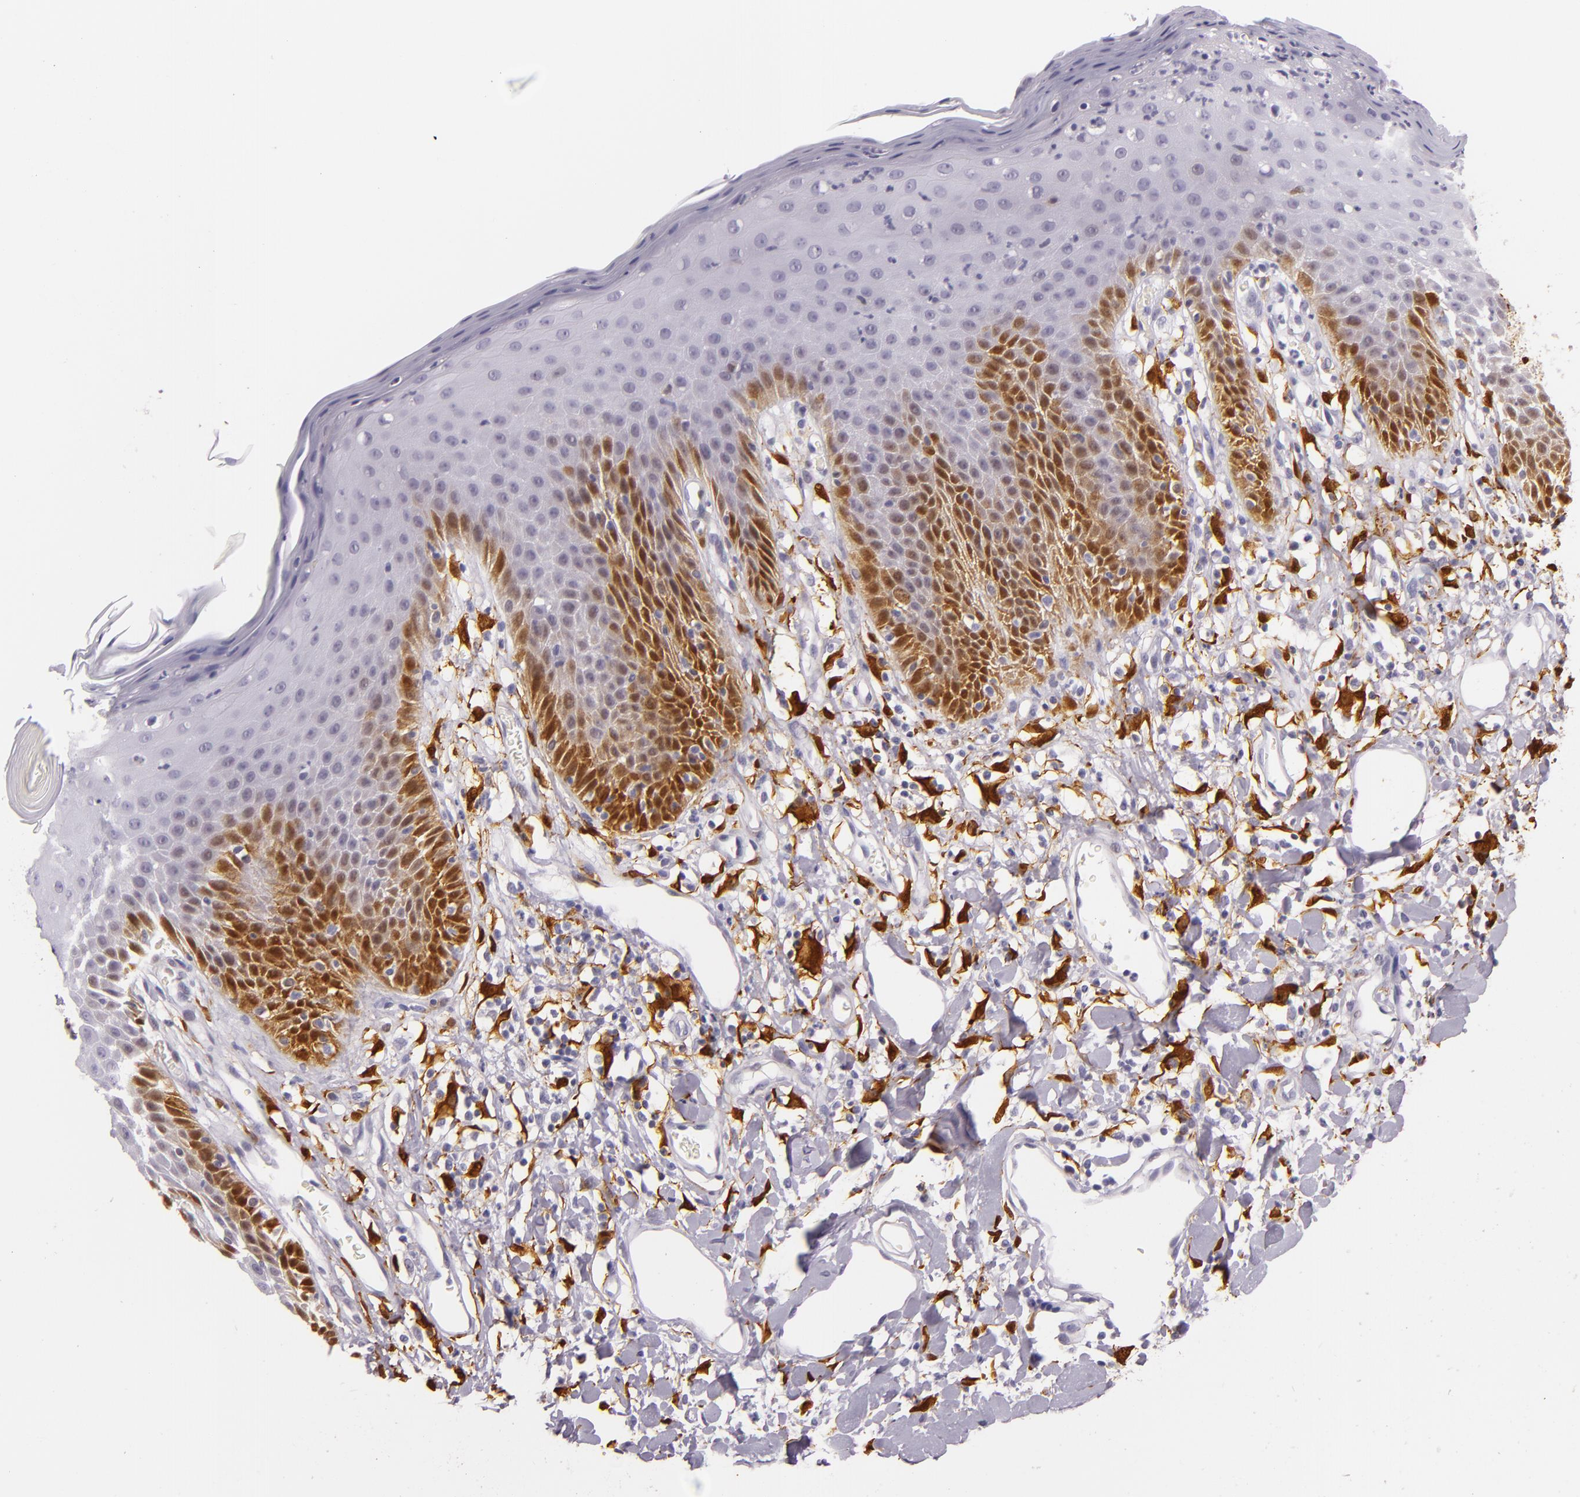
{"staining": {"intensity": "moderate", "quantity": "<25%", "location": "nuclear"}, "tissue": "skin", "cell_type": "Epidermal cells", "image_type": "normal", "snomed": [{"axis": "morphology", "description": "Normal tissue, NOS"}, {"axis": "topography", "description": "Vulva"}, {"axis": "topography", "description": "Peripheral nerve tissue"}], "caption": "Epidermal cells exhibit moderate nuclear expression in about <25% of cells in normal skin.", "gene": "MT1A", "patient": {"sex": "female", "age": 68}}